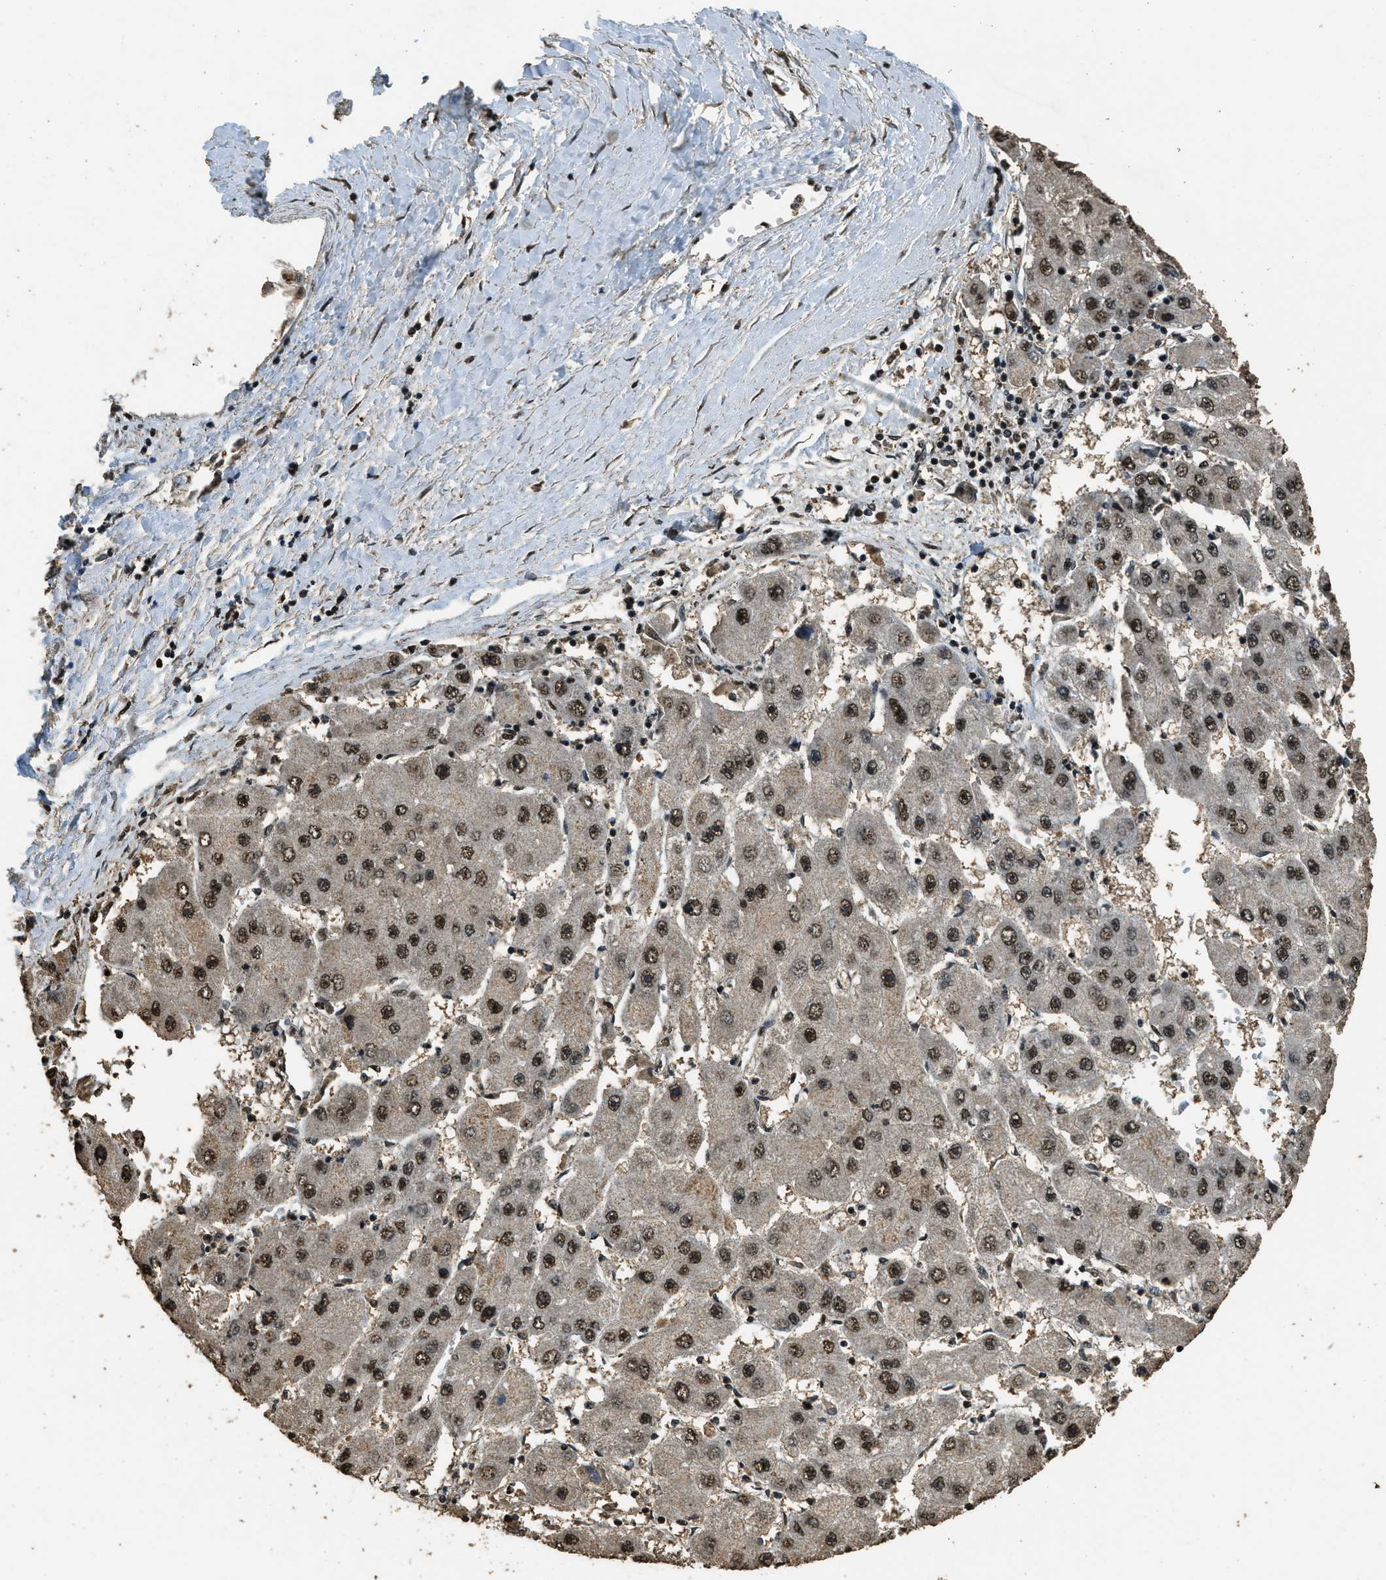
{"staining": {"intensity": "strong", "quantity": ">75%", "location": "nuclear"}, "tissue": "liver cancer", "cell_type": "Tumor cells", "image_type": "cancer", "snomed": [{"axis": "morphology", "description": "Carcinoma, Hepatocellular, NOS"}, {"axis": "topography", "description": "Liver"}], "caption": "Human liver cancer (hepatocellular carcinoma) stained with a protein marker exhibits strong staining in tumor cells.", "gene": "MYB", "patient": {"sex": "female", "age": 61}}